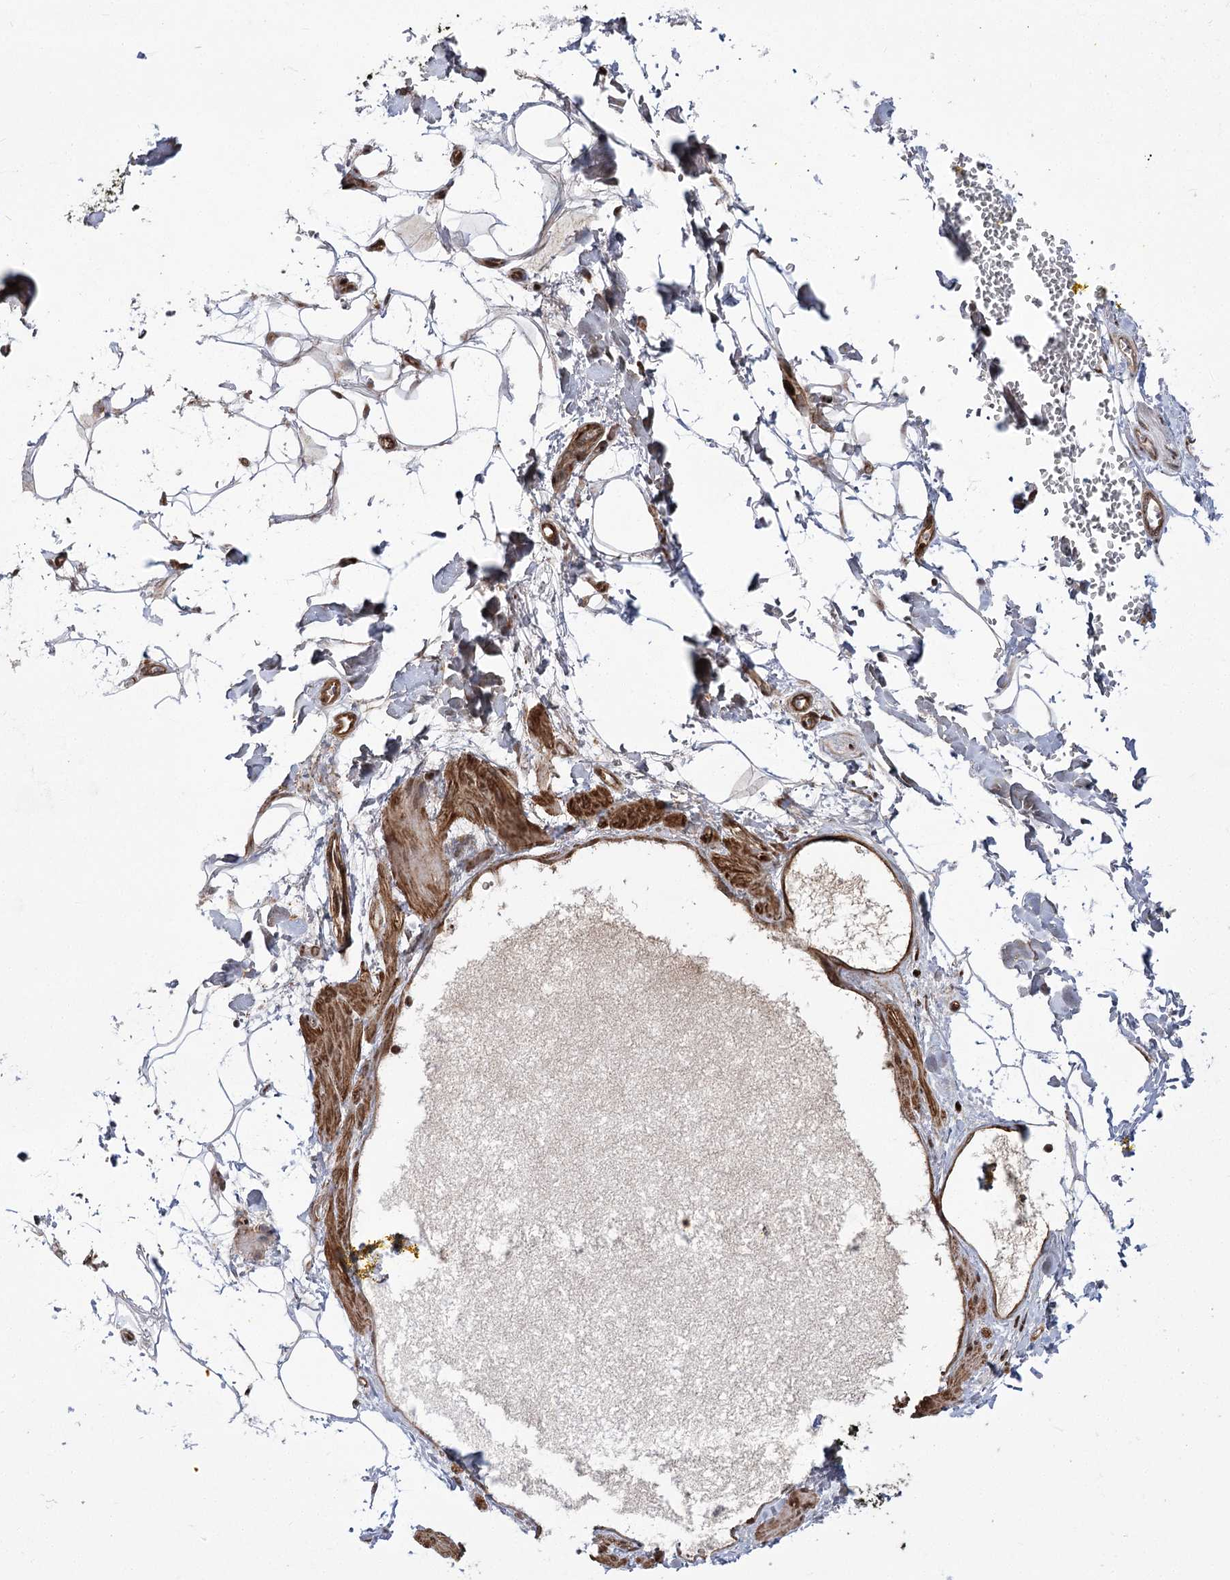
{"staining": {"intensity": "moderate", "quantity": "<25%", "location": "nuclear"}, "tissue": "adipose tissue", "cell_type": "Adipocytes", "image_type": "normal", "snomed": [{"axis": "morphology", "description": "Normal tissue, NOS"}, {"axis": "morphology", "description": "Adenocarcinoma, NOS"}, {"axis": "topography", "description": "Pancreas"}, {"axis": "topography", "description": "Peripheral nerve tissue"}], "caption": "Adipocytes demonstrate low levels of moderate nuclear positivity in approximately <25% of cells in unremarkable adipose tissue. The staining was performed using DAB (3,3'-diaminobenzidine) to visualize the protein expression in brown, while the nuclei were stained in blue with hematoxylin (Magnification: 20x).", "gene": "ANKRD23", "patient": {"sex": "male", "age": 59}}